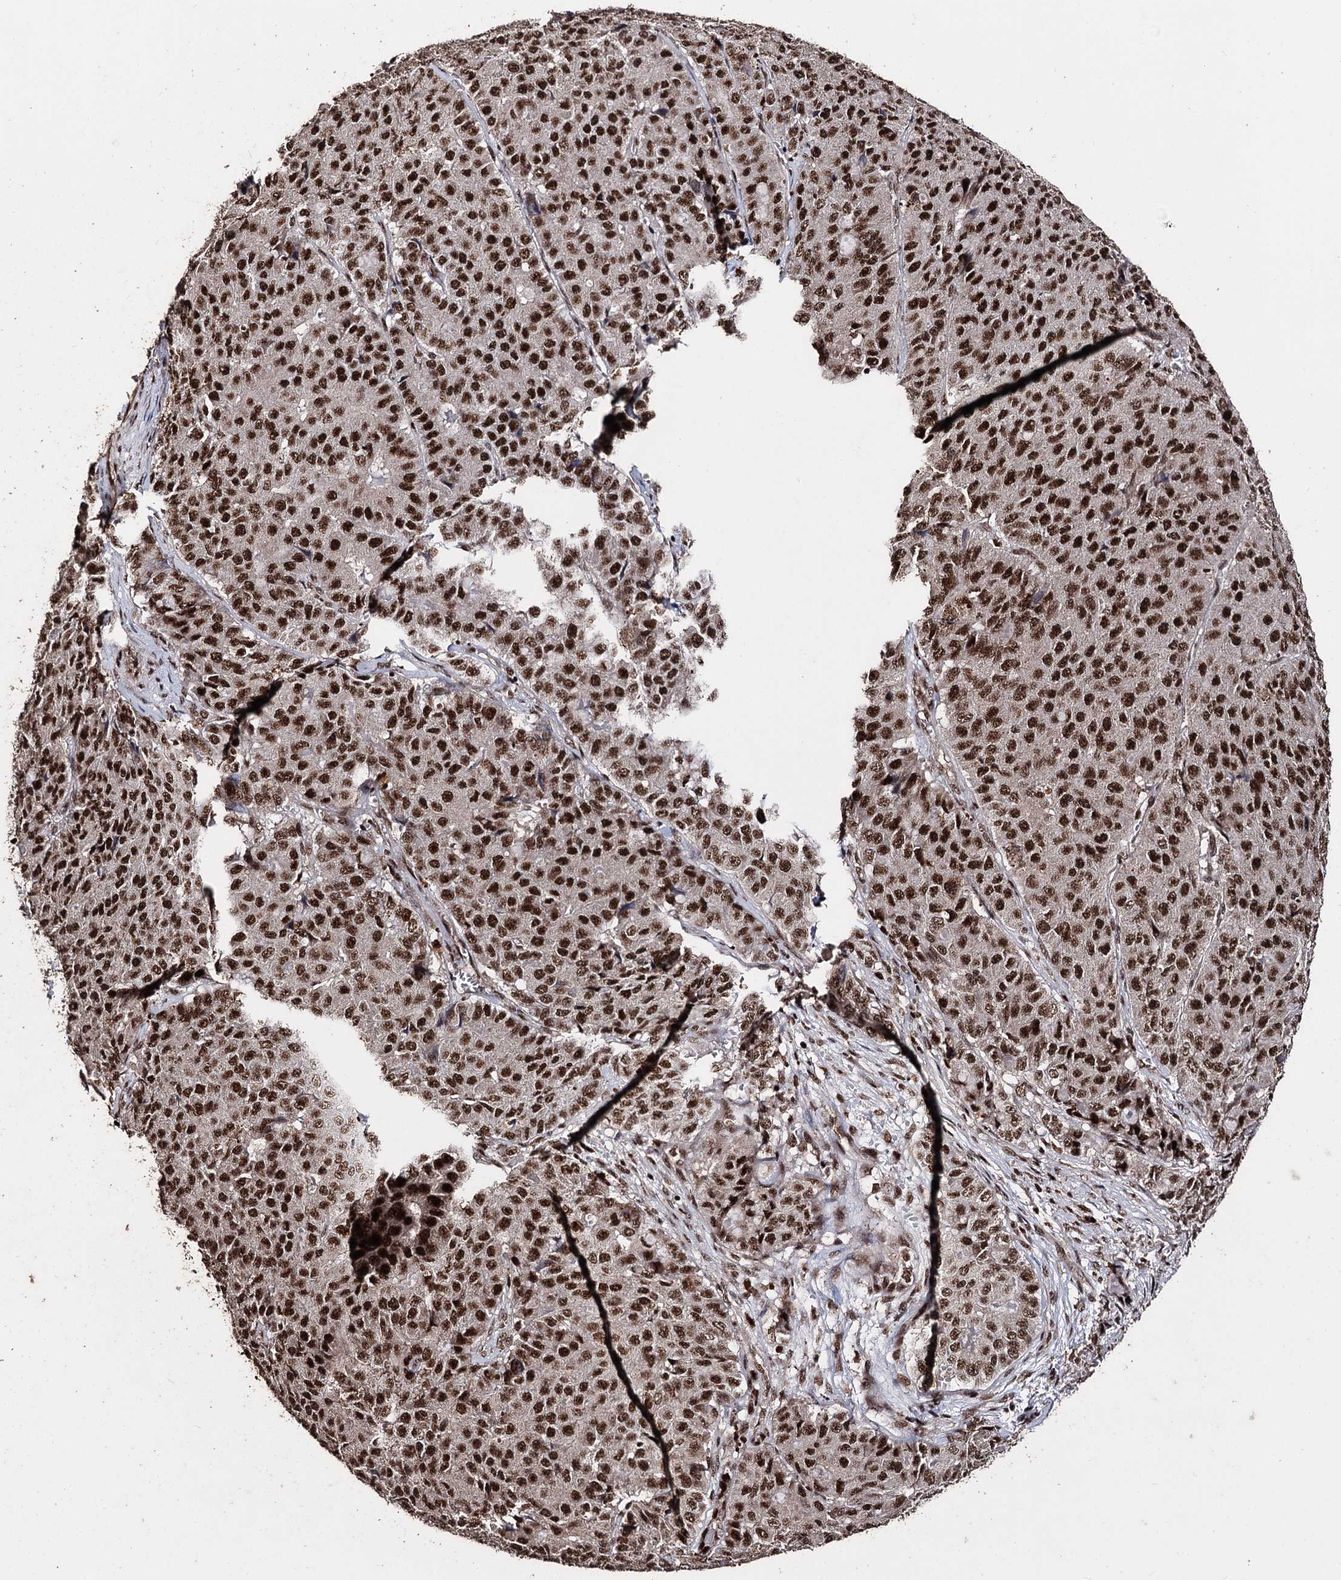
{"staining": {"intensity": "strong", "quantity": ">75%", "location": "nuclear"}, "tissue": "pancreatic cancer", "cell_type": "Tumor cells", "image_type": "cancer", "snomed": [{"axis": "morphology", "description": "Adenocarcinoma, NOS"}, {"axis": "topography", "description": "Pancreas"}], "caption": "Tumor cells exhibit high levels of strong nuclear staining in approximately >75% of cells in pancreatic cancer (adenocarcinoma). The protein is shown in brown color, while the nuclei are stained blue.", "gene": "U2SURP", "patient": {"sex": "male", "age": 50}}